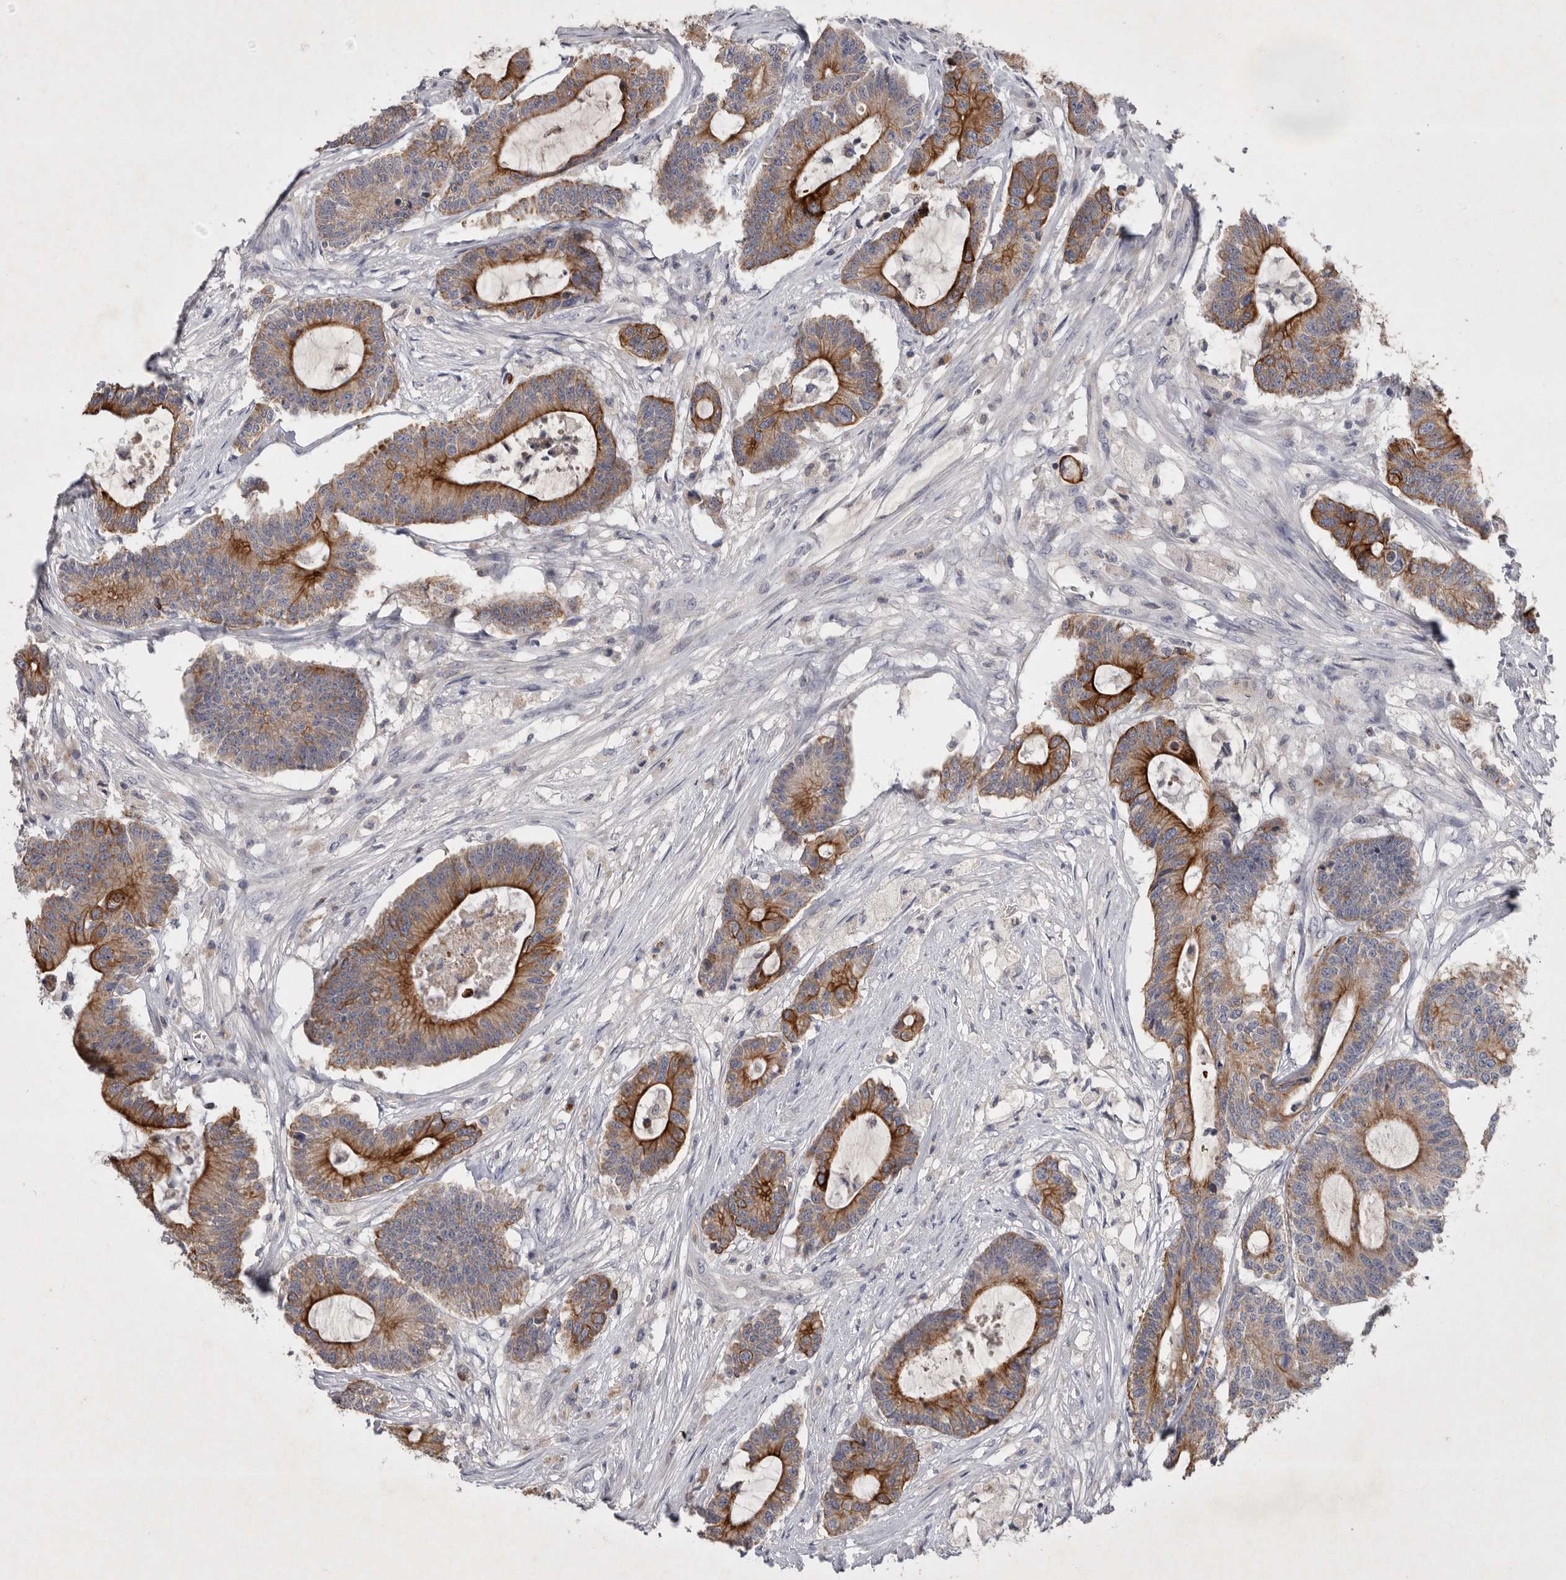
{"staining": {"intensity": "strong", "quantity": "25%-75%", "location": "cytoplasmic/membranous"}, "tissue": "colorectal cancer", "cell_type": "Tumor cells", "image_type": "cancer", "snomed": [{"axis": "morphology", "description": "Adenocarcinoma, NOS"}, {"axis": "topography", "description": "Colon"}], "caption": "Approximately 25%-75% of tumor cells in colorectal cancer (adenocarcinoma) show strong cytoplasmic/membranous protein staining as visualized by brown immunohistochemical staining.", "gene": "TNFSF14", "patient": {"sex": "female", "age": 84}}